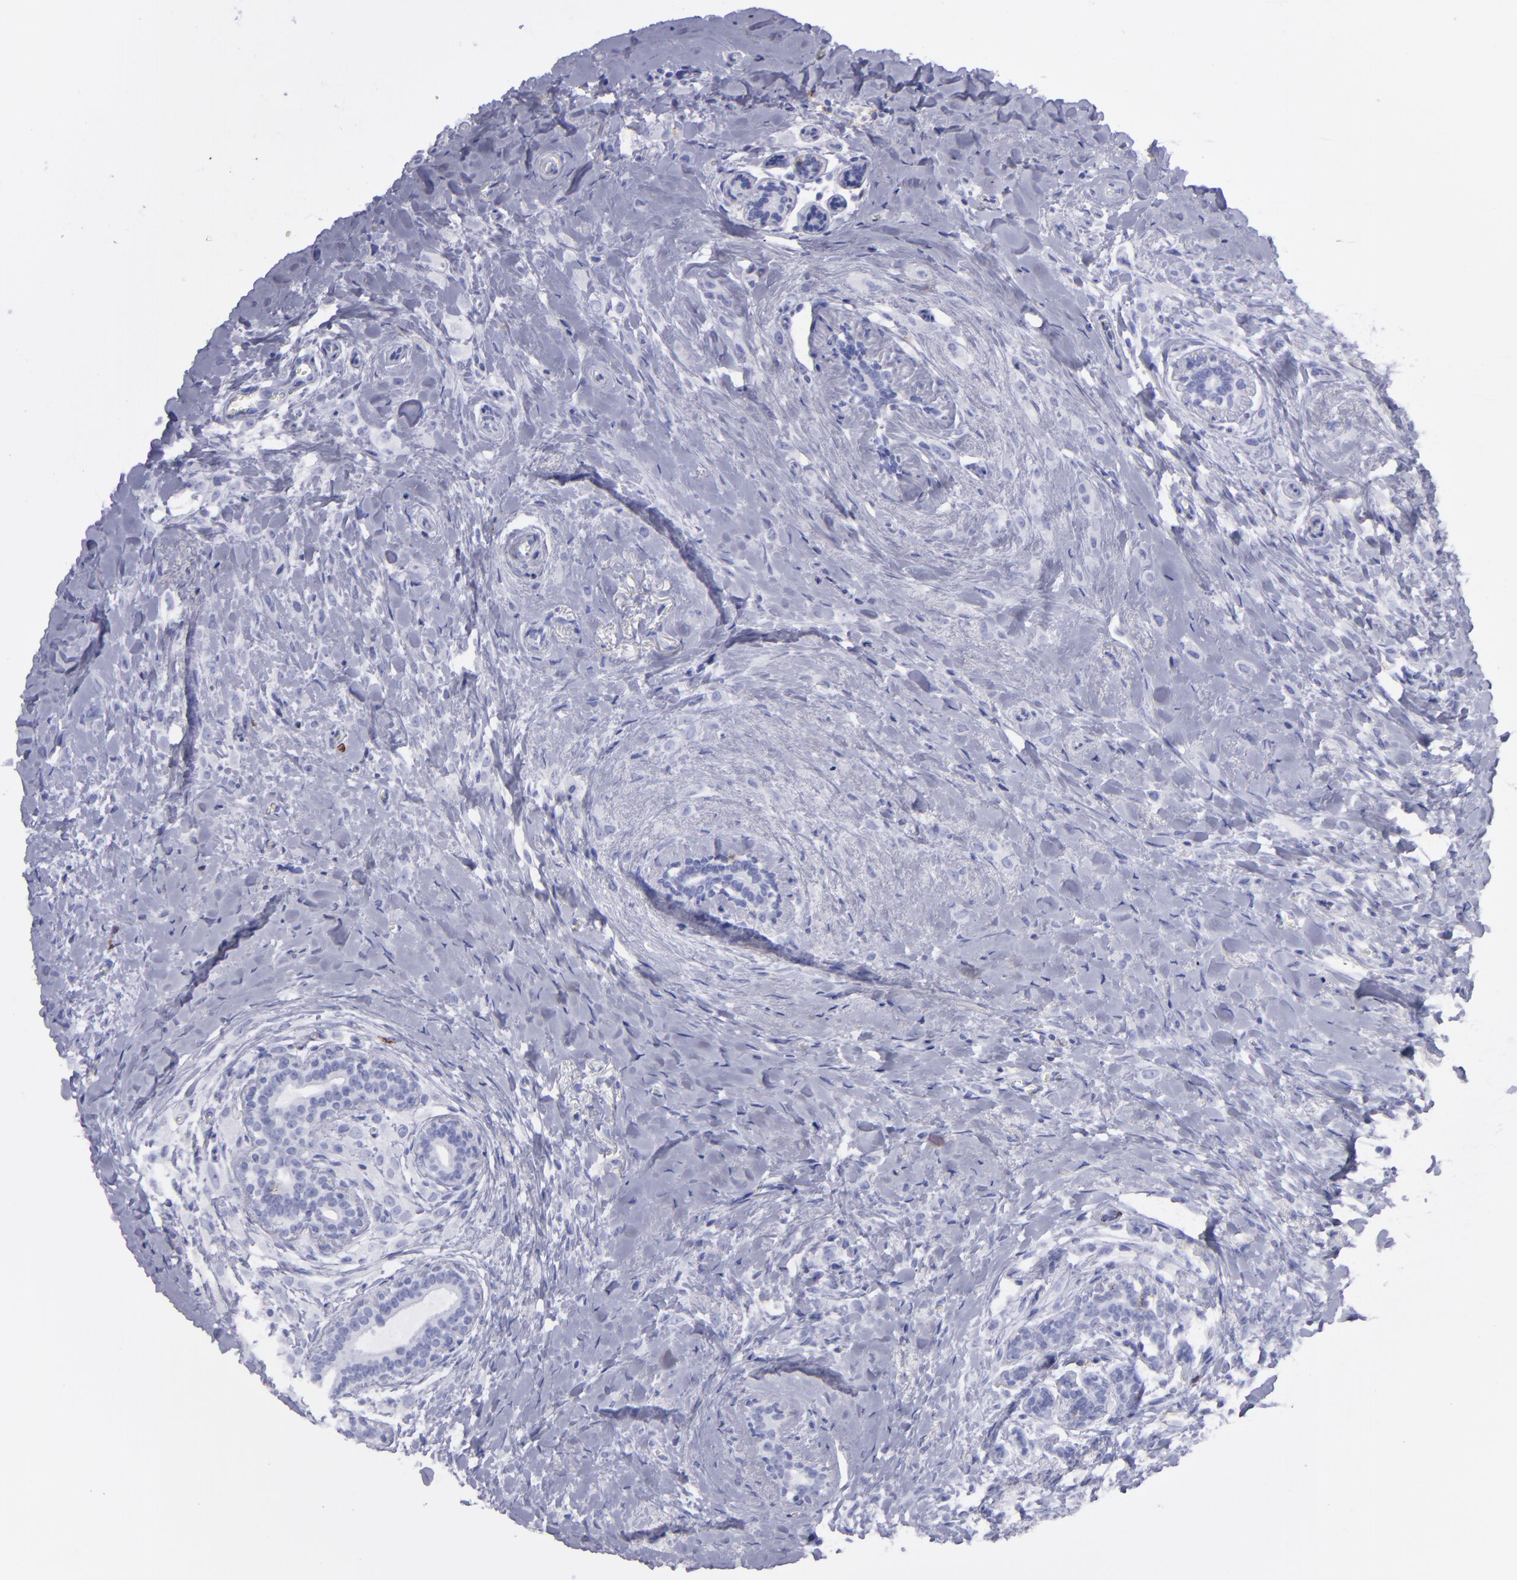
{"staining": {"intensity": "negative", "quantity": "none", "location": "none"}, "tissue": "breast cancer", "cell_type": "Tumor cells", "image_type": "cancer", "snomed": [{"axis": "morphology", "description": "Lobular carcinoma"}, {"axis": "topography", "description": "Breast"}], "caption": "This is an immunohistochemistry (IHC) photomicrograph of breast cancer (lobular carcinoma). There is no positivity in tumor cells.", "gene": "SELPLG", "patient": {"sex": "female", "age": 57}}